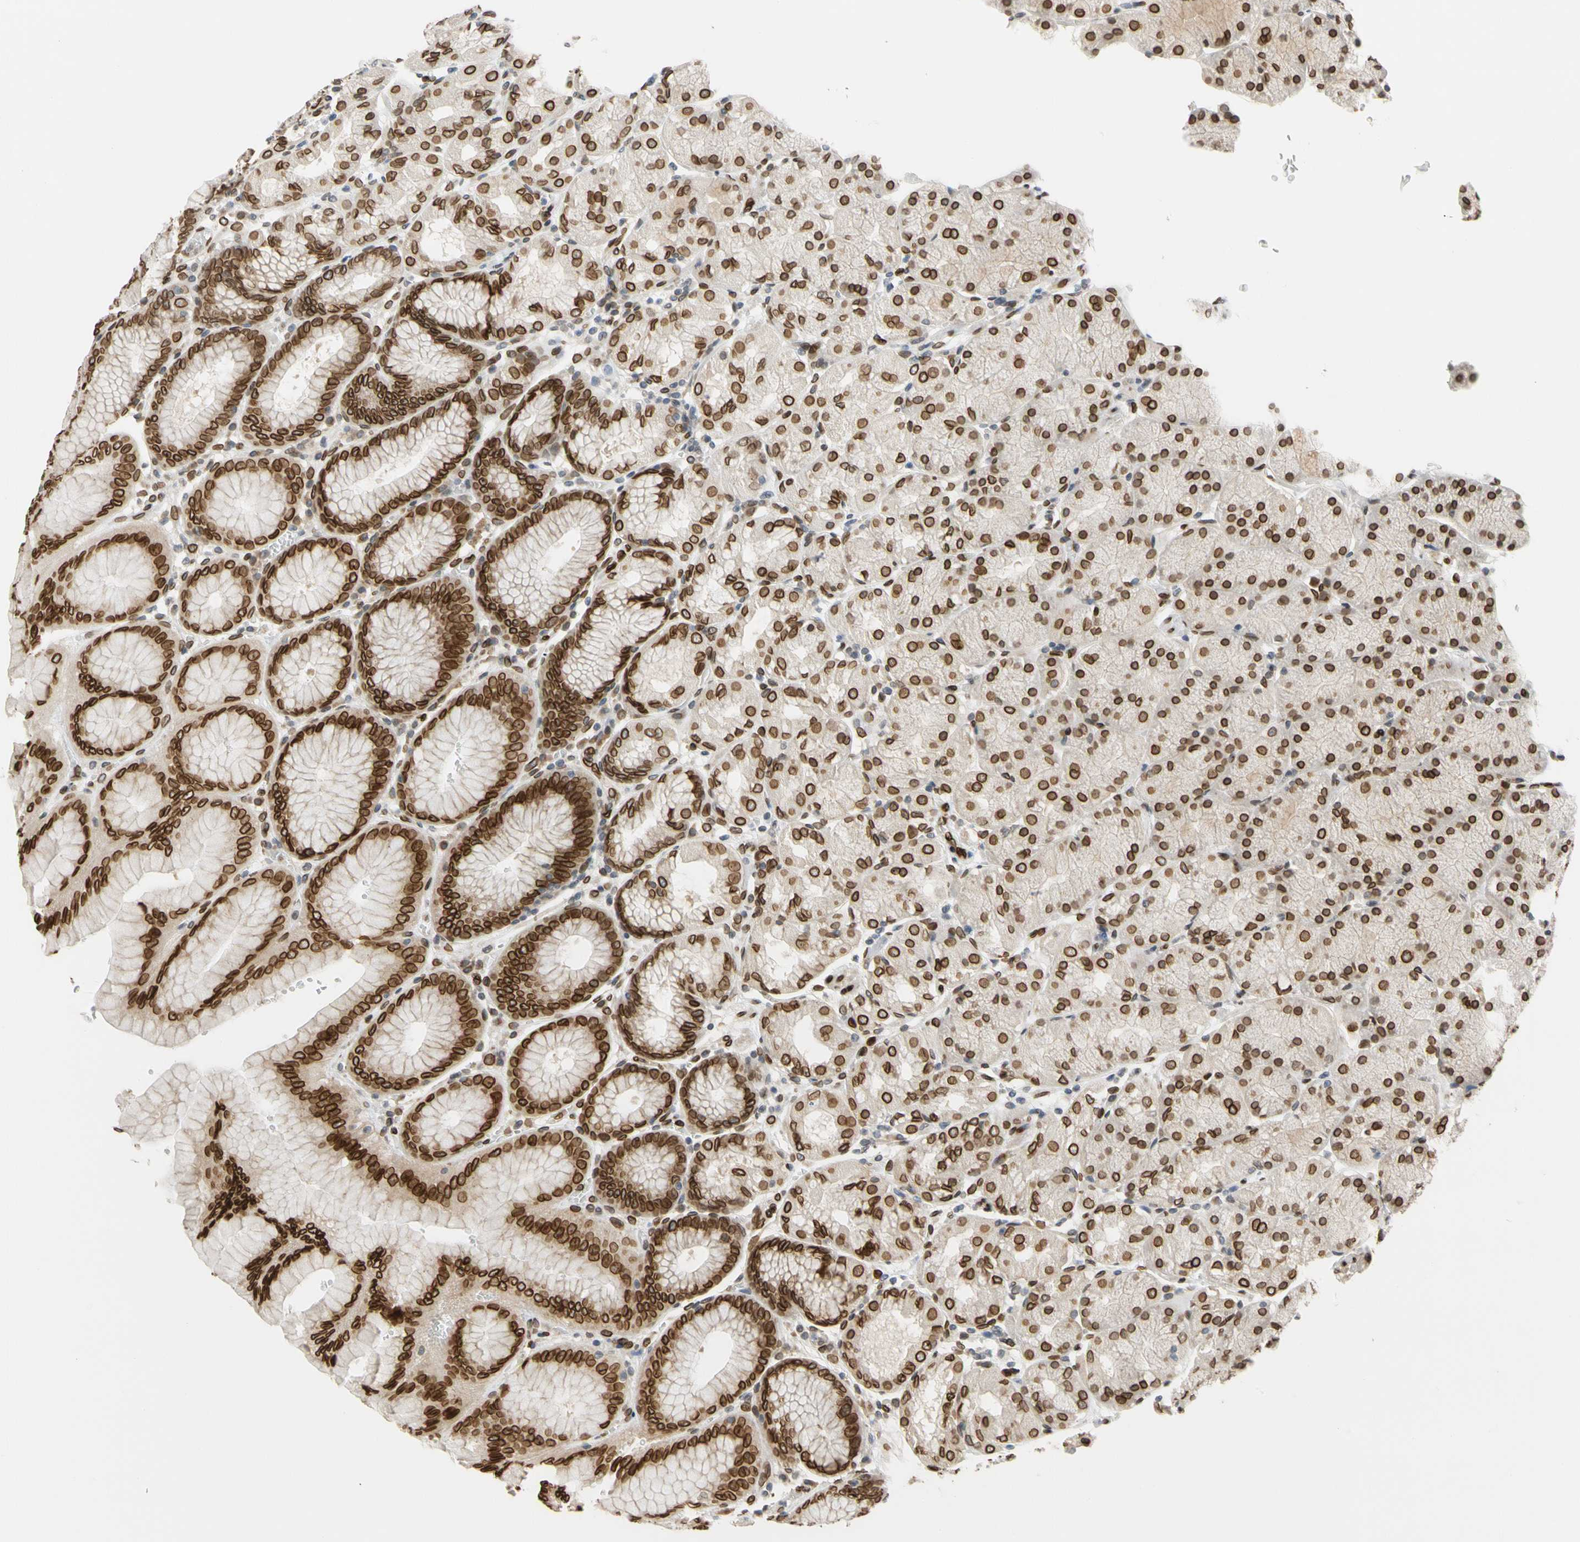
{"staining": {"intensity": "strong", "quantity": ">75%", "location": "cytoplasmic/membranous,nuclear"}, "tissue": "stomach", "cell_type": "Glandular cells", "image_type": "normal", "snomed": [{"axis": "morphology", "description": "Normal tissue, NOS"}, {"axis": "topography", "description": "Stomach, upper"}, {"axis": "topography", "description": "Stomach"}], "caption": "This is an image of immunohistochemistry staining of normal stomach, which shows strong positivity in the cytoplasmic/membranous,nuclear of glandular cells.", "gene": "SUN1", "patient": {"sex": "male", "age": 76}}